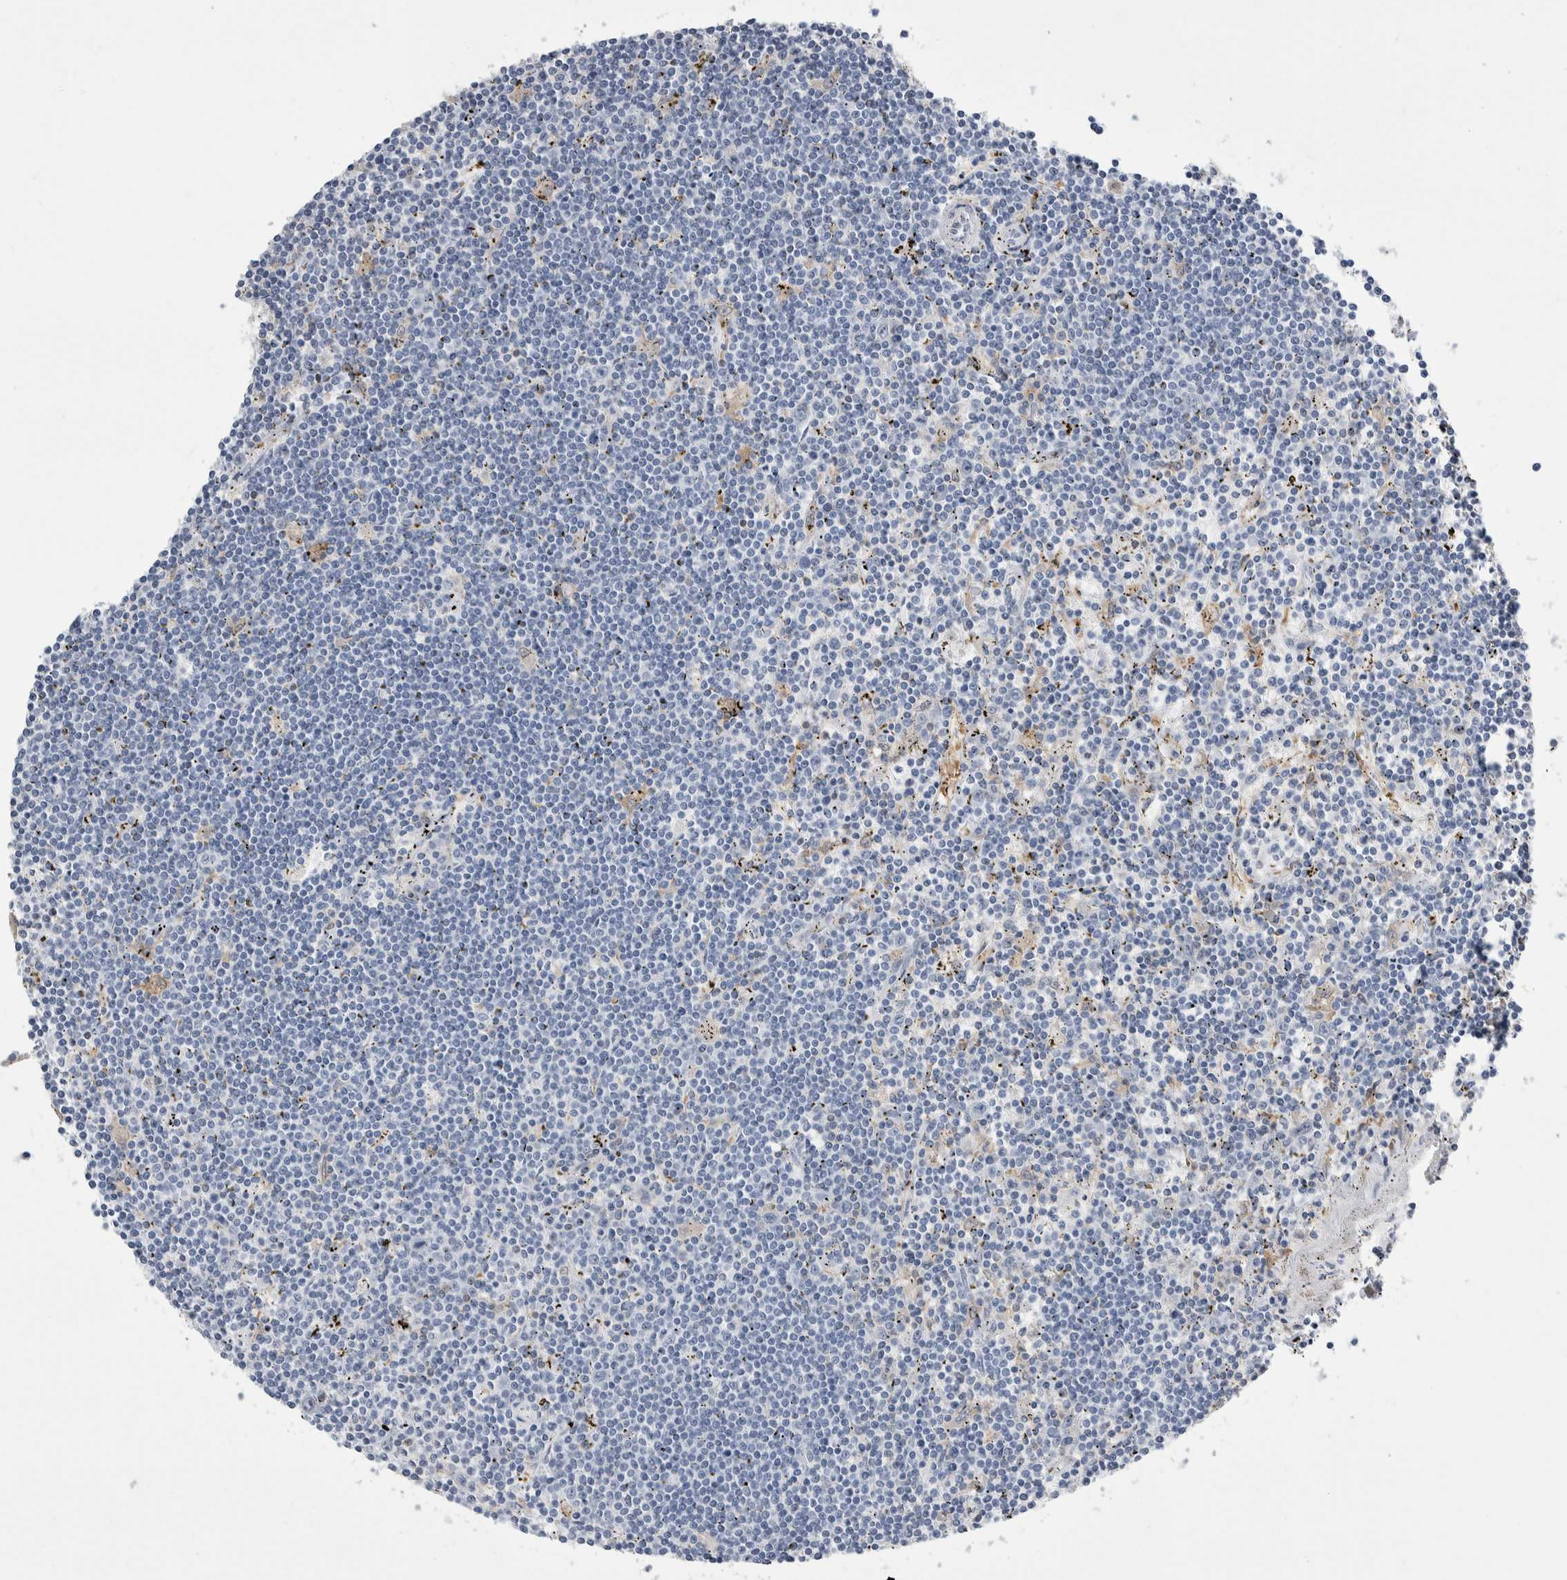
{"staining": {"intensity": "negative", "quantity": "none", "location": "none"}, "tissue": "lymphoma", "cell_type": "Tumor cells", "image_type": "cancer", "snomed": [{"axis": "morphology", "description": "Malignant lymphoma, non-Hodgkin's type, Low grade"}, {"axis": "topography", "description": "Spleen"}], "caption": "IHC of human lymphoma demonstrates no expression in tumor cells.", "gene": "SKAP2", "patient": {"sex": "male", "age": 76}}